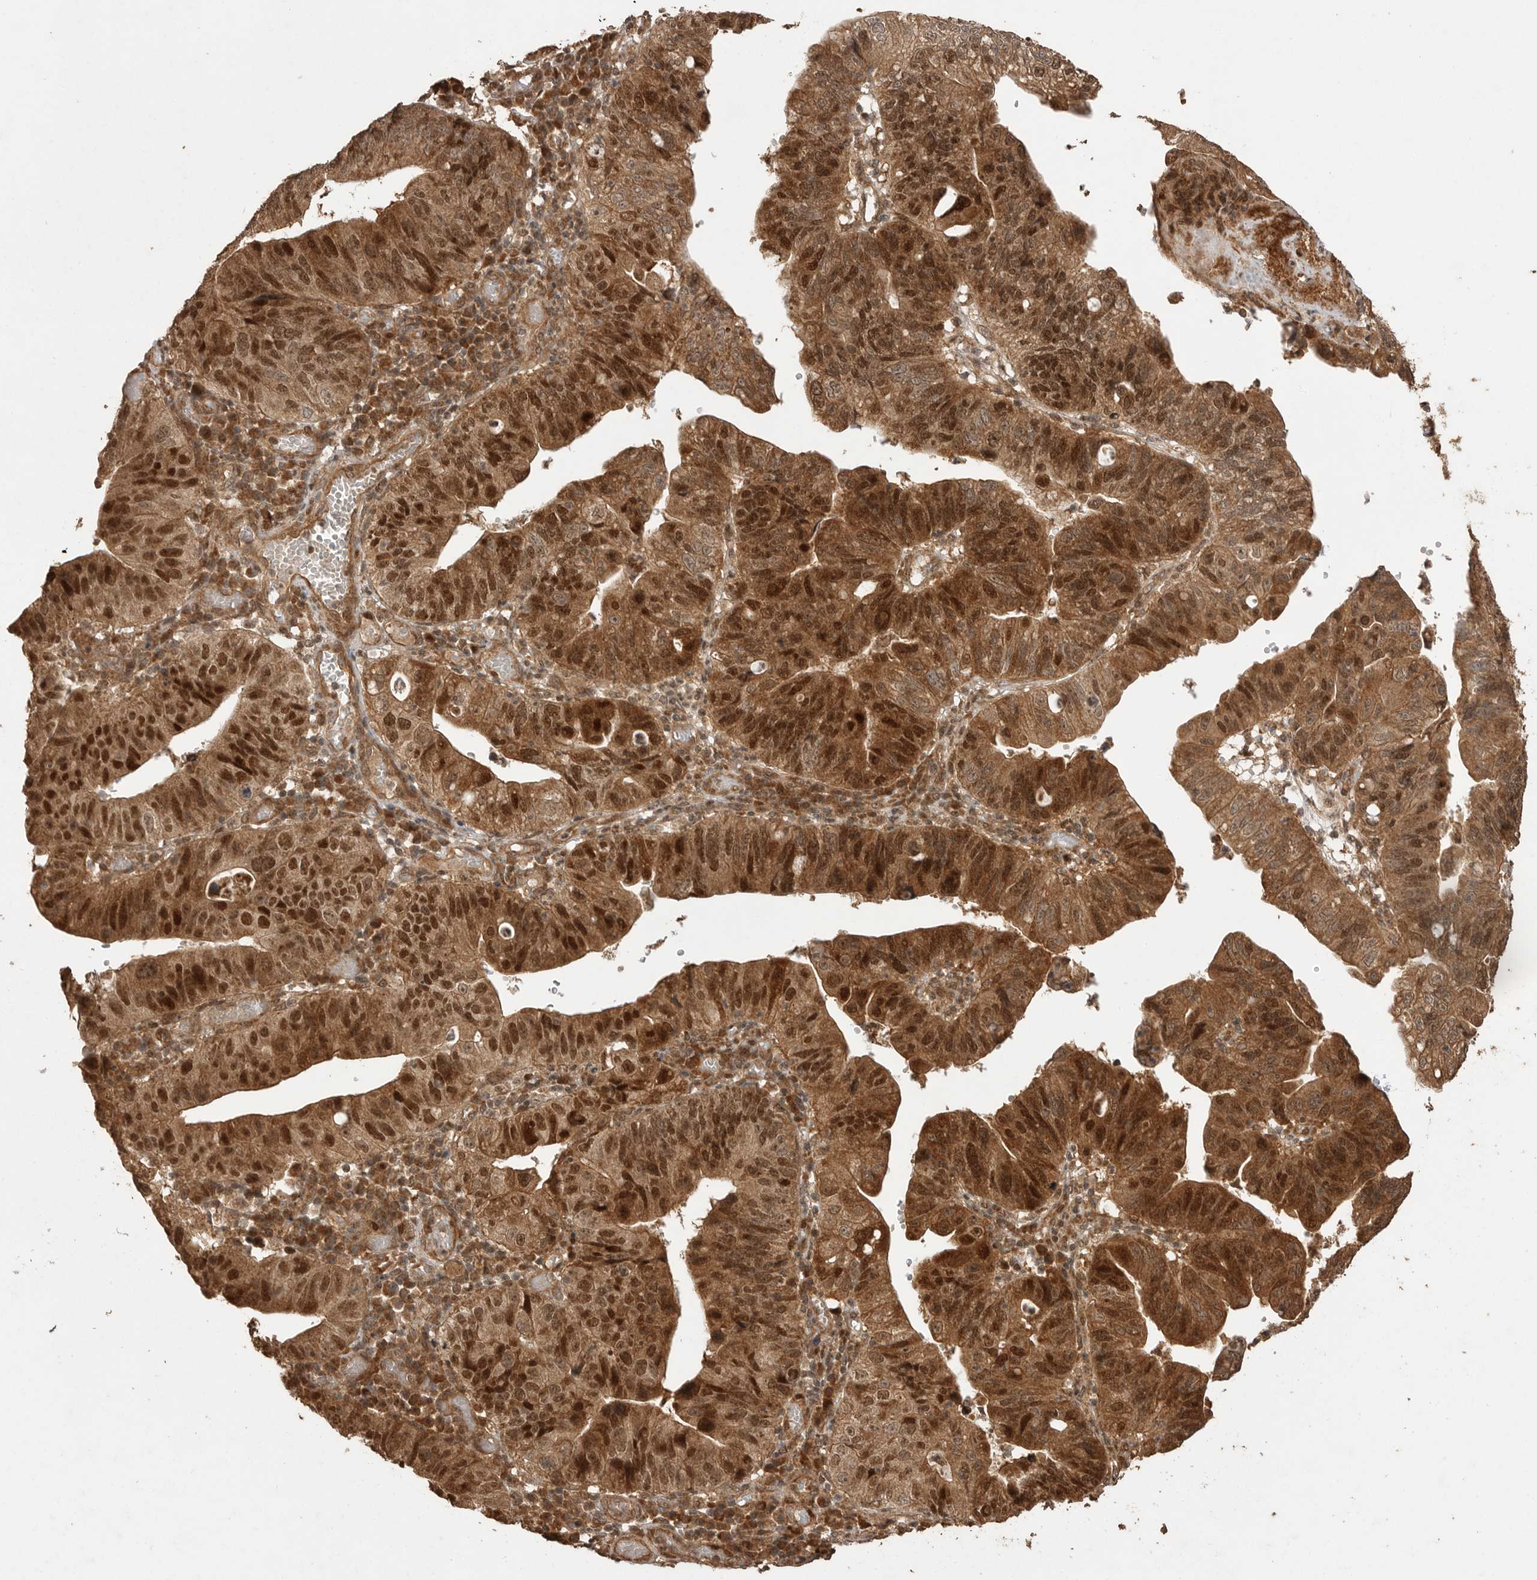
{"staining": {"intensity": "strong", "quantity": ">75%", "location": "cytoplasmic/membranous,nuclear"}, "tissue": "stomach cancer", "cell_type": "Tumor cells", "image_type": "cancer", "snomed": [{"axis": "morphology", "description": "Adenocarcinoma, NOS"}, {"axis": "topography", "description": "Stomach"}], "caption": "This image shows stomach cancer stained with immunohistochemistry (IHC) to label a protein in brown. The cytoplasmic/membranous and nuclear of tumor cells show strong positivity for the protein. Nuclei are counter-stained blue.", "gene": "BOC", "patient": {"sex": "male", "age": 59}}